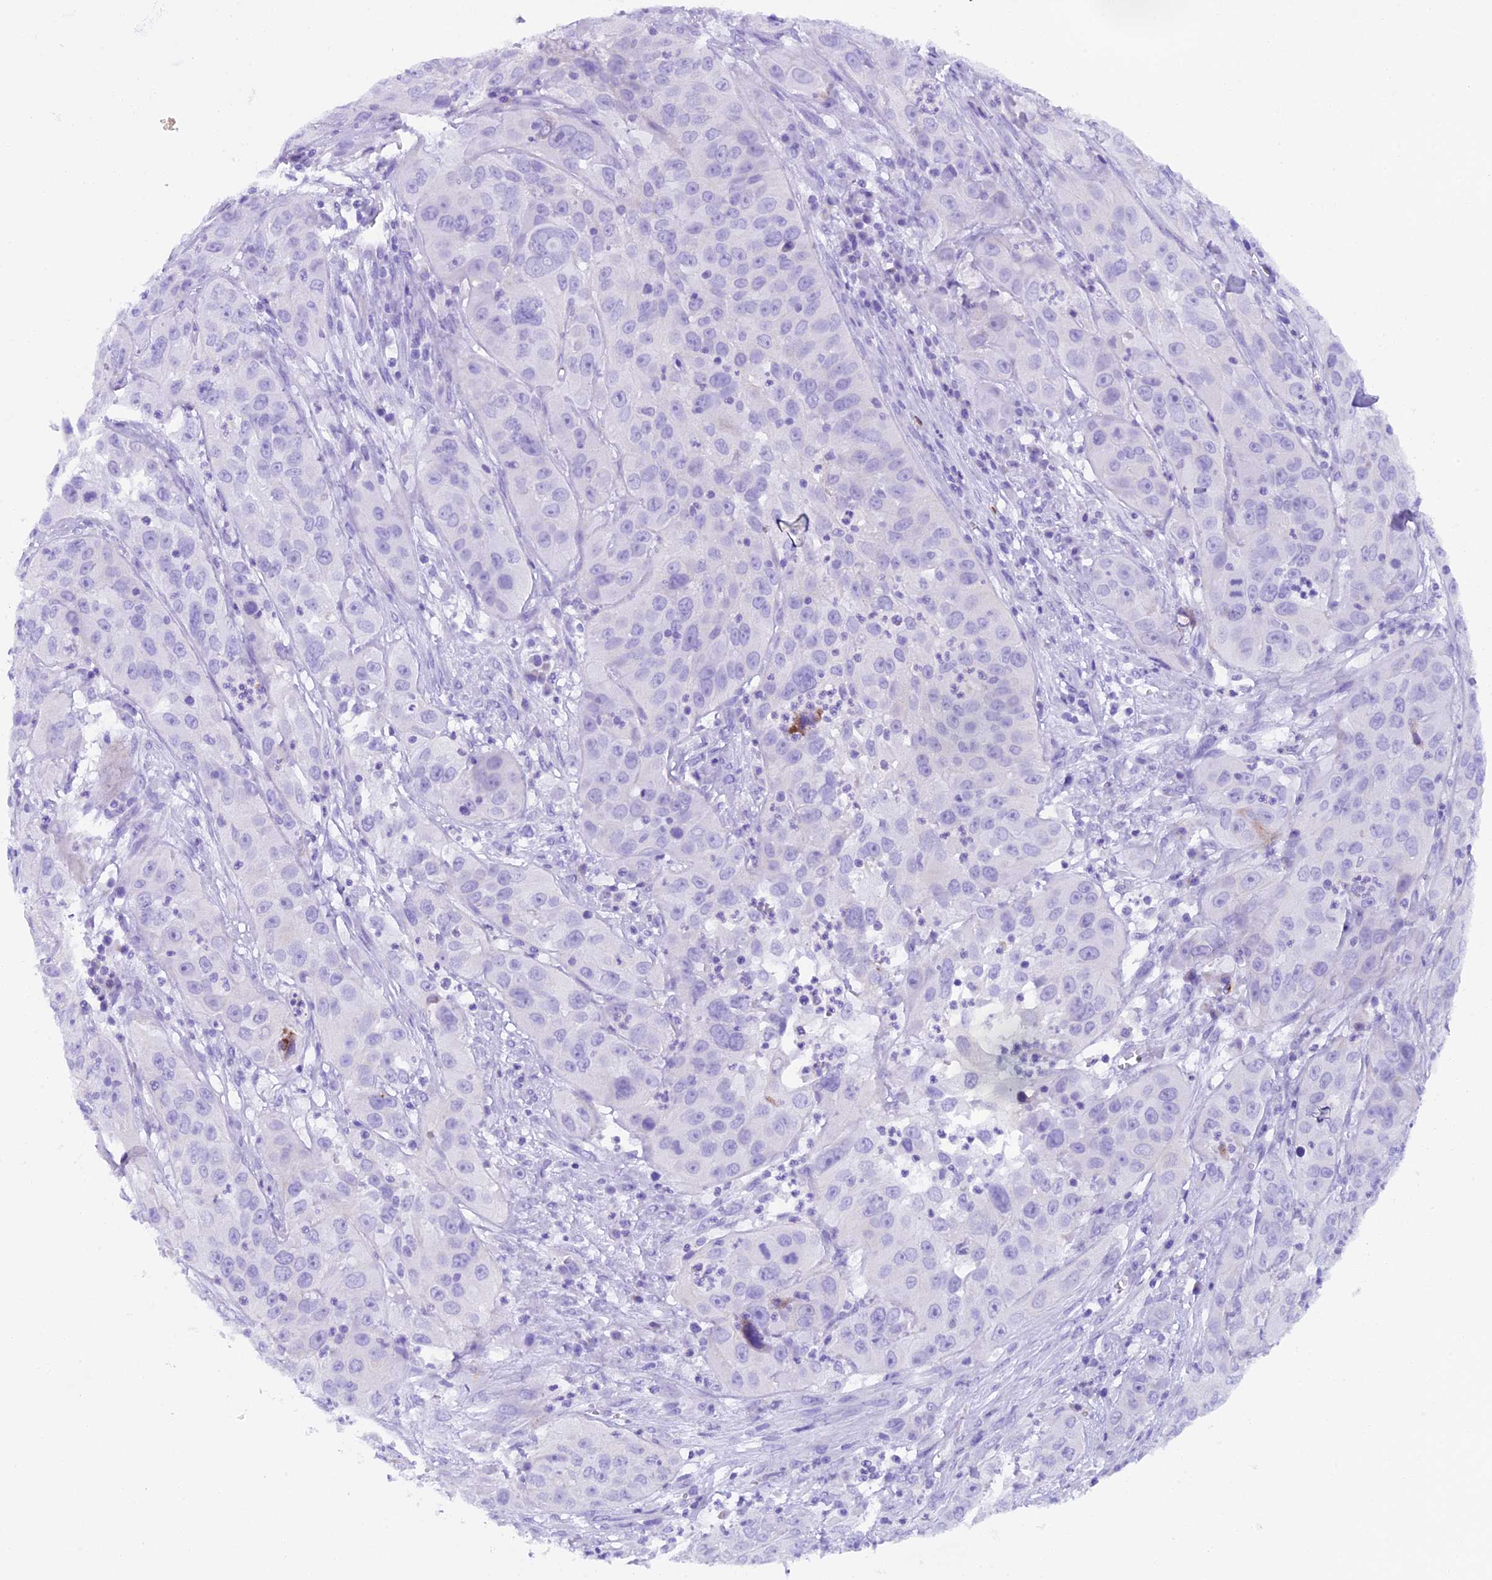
{"staining": {"intensity": "negative", "quantity": "none", "location": "none"}, "tissue": "cervical cancer", "cell_type": "Tumor cells", "image_type": "cancer", "snomed": [{"axis": "morphology", "description": "Squamous cell carcinoma, NOS"}, {"axis": "topography", "description": "Cervix"}], "caption": "IHC micrograph of neoplastic tissue: human cervical cancer stained with DAB (3,3'-diaminobenzidine) demonstrates no significant protein staining in tumor cells. (IHC, brightfield microscopy, high magnification).", "gene": "RTTN", "patient": {"sex": "female", "age": 32}}